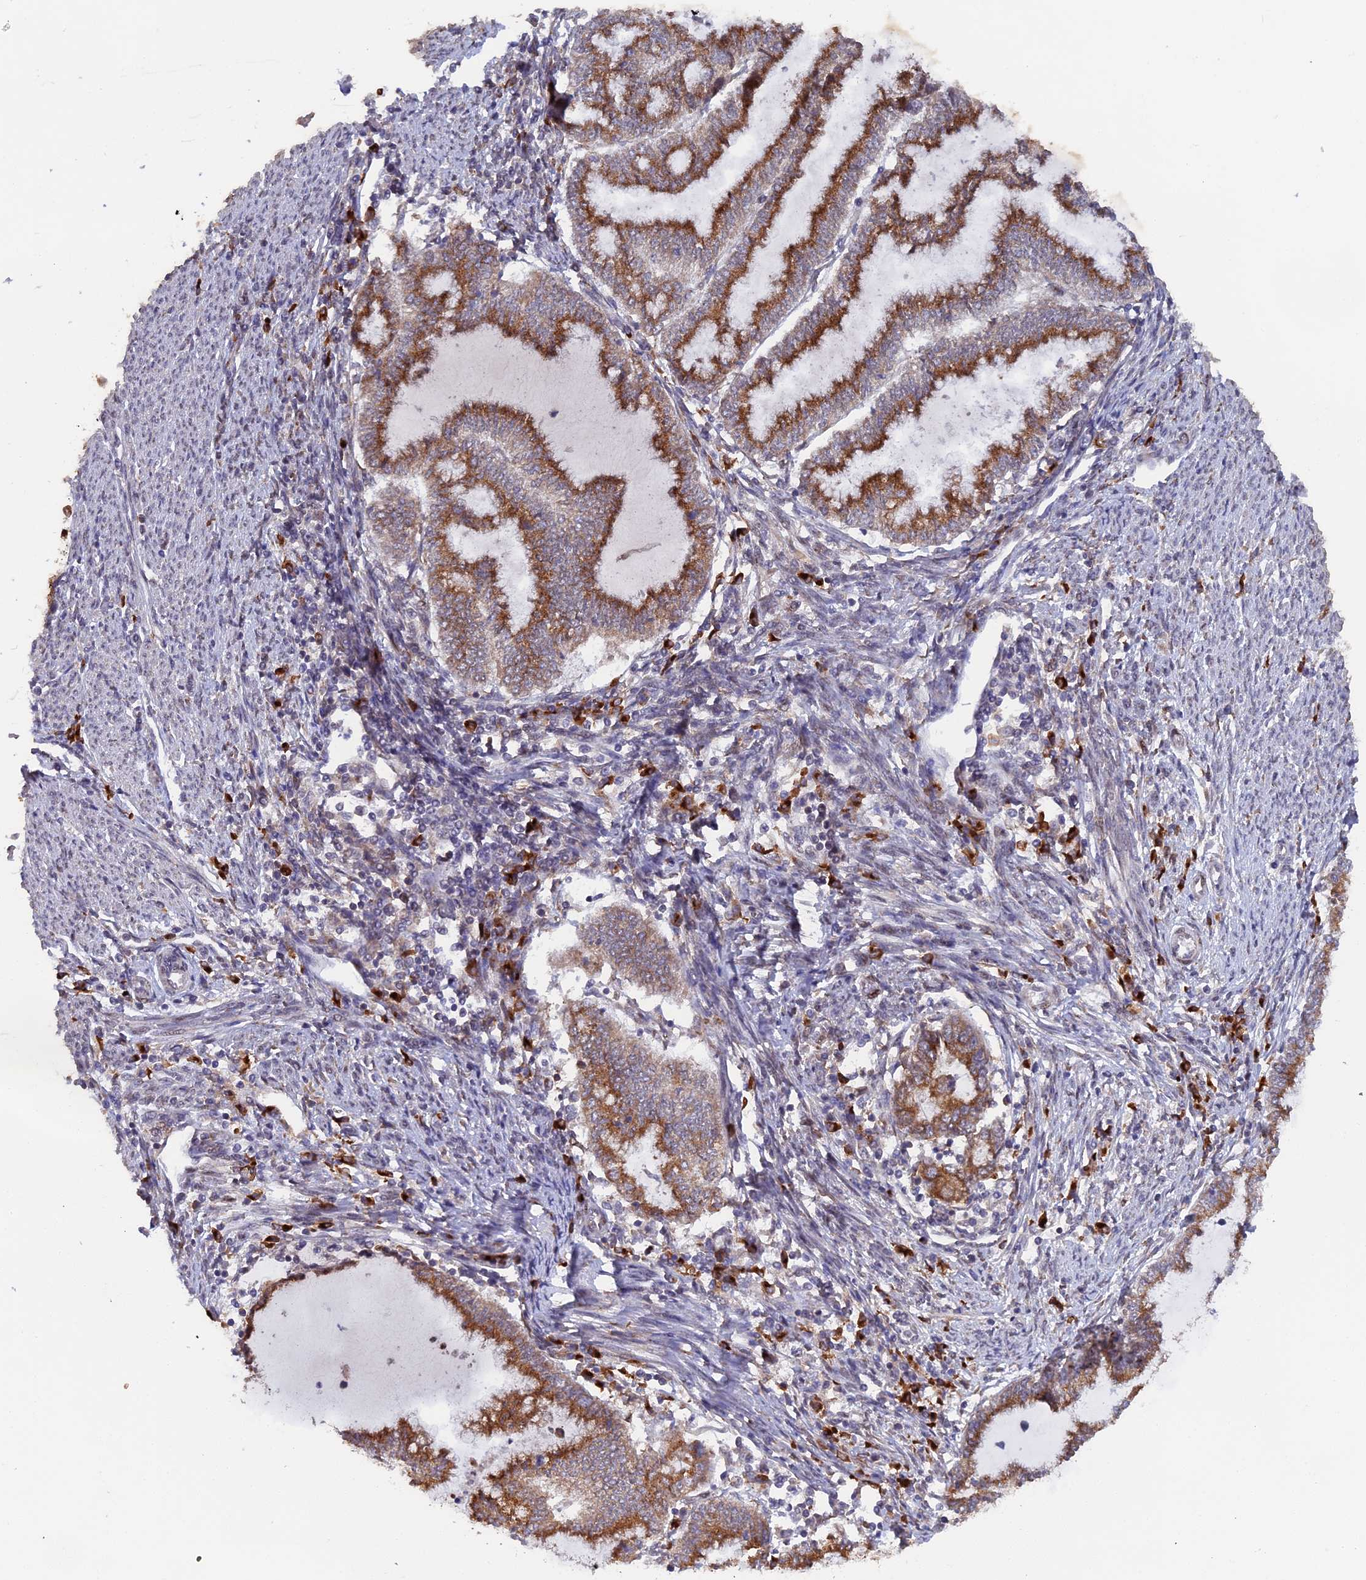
{"staining": {"intensity": "strong", "quantity": ">75%", "location": "cytoplasmic/membranous"}, "tissue": "endometrial cancer", "cell_type": "Tumor cells", "image_type": "cancer", "snomed": [{"axis": "morphology", "description": "Adenocarcinoma, NOS"}, {"axis": "topography", "description": "Endometrium"}], "caption": "Protein expression analysis of endometrial cancer displays strong cytoplasmic/membranous positivity in about >75% of tumor cells. Using DAB (3,3'-diaminobenzidine) (brown) and hematoxylin (blue) stains, captured at high magnification using brightfield microscopy.", "gene": "SNX17", "patient": {"sex": "female", "age": 79}}